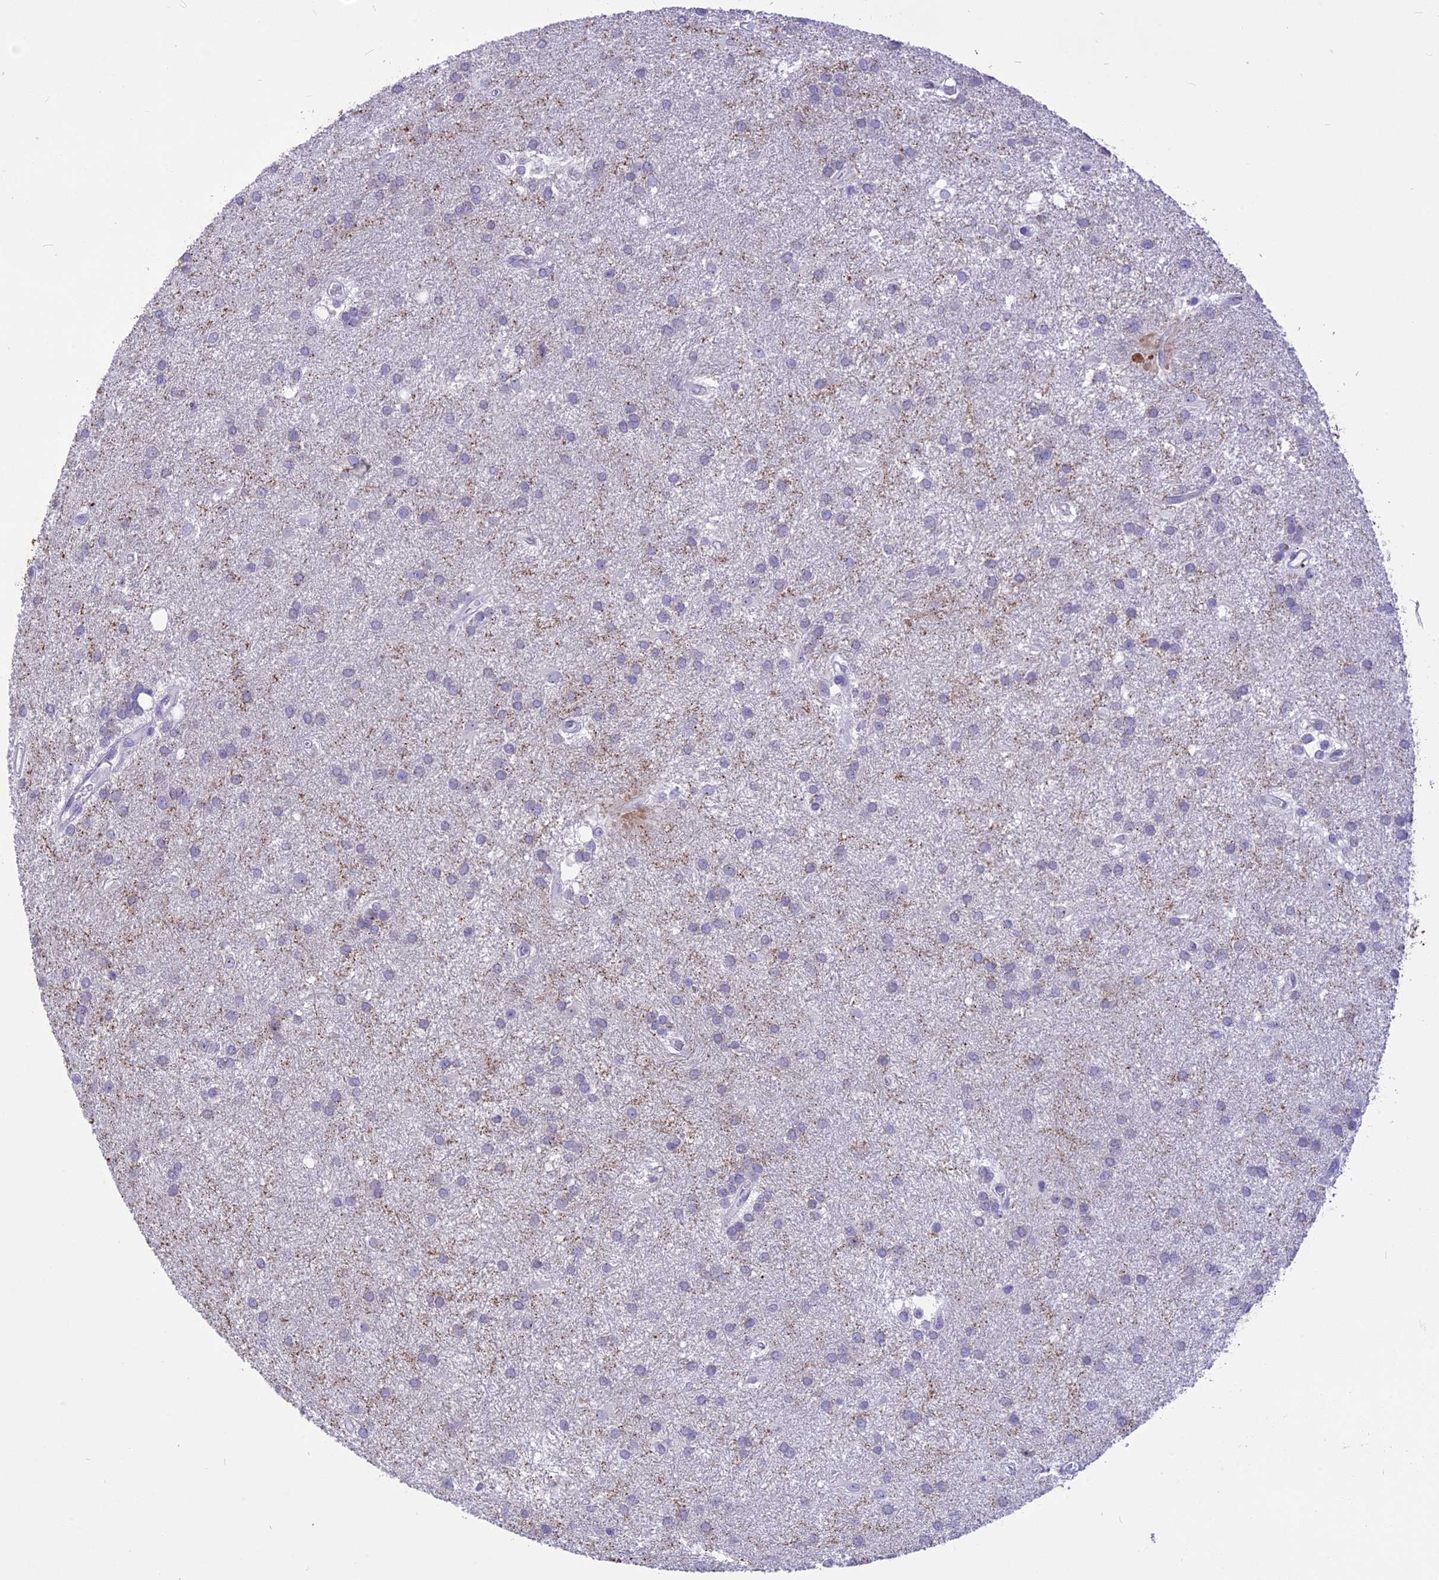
{"staining": {"intensity": "negative", "quantity": "none", "location": "none"}, "tissue": "glioma", "cell_type": "Tumor cells", "image_type": "cancer", "snomed": [{"axis": "morphology", "description": "Glioma, malignant, Low grade"}, {"axis": "topography", "description": "Brain"}], "caption": "Immunohistochemistry micrograph of neoplastic tissue: human malignant low-grade glioma stained with DAB (3,3'-diaminobenzidine) displays no significant protein expression in tumor cells. (Immunohistochemistry, brightfield microscopy, high magnification).", "gene": "CMSS1", "patient": {"sex": "male", "age": 66}}